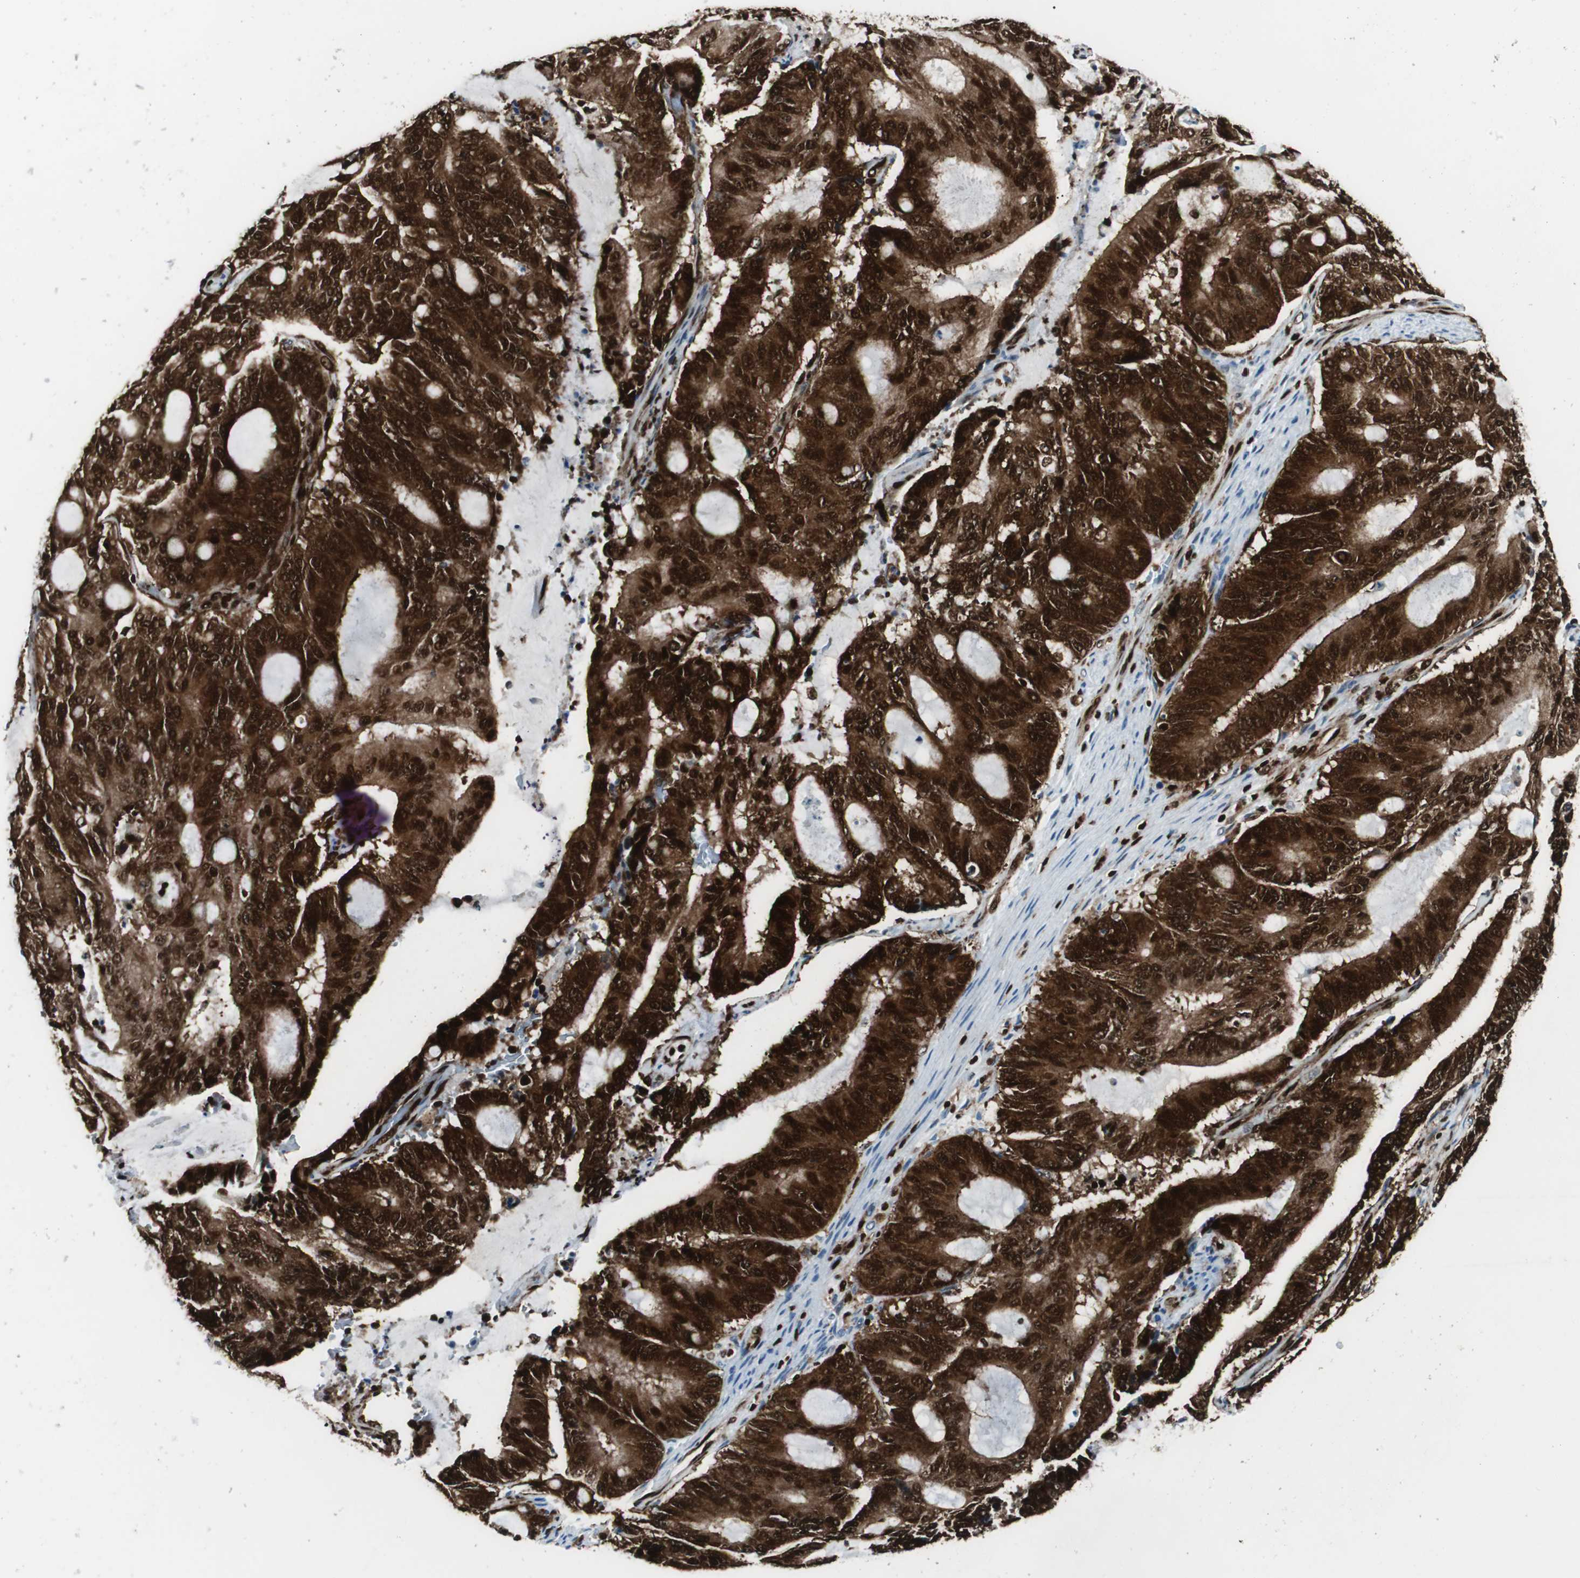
{"staining": {"intensity": "strong", "quantity": ">75%", "location": "cytoplasmic/membranous,nuclear"}, "tissue": "liver cancer", "cell_type": "Tumor cells", "image_type": "cancer", "snomed": [{"axis": "morphology", "description": "Cholangiocarcinoma"}, {"axis": "topography", "description": "Liver"}], "caption": "Immunohistochemical staining of liver cancer reveals high levels of strong cytoplasmic/membranous and nuclear protein staining in approximately >75% of tumor cells.", "gene": "EWSR1", "patient": {"sex": "female", "age": 73}}